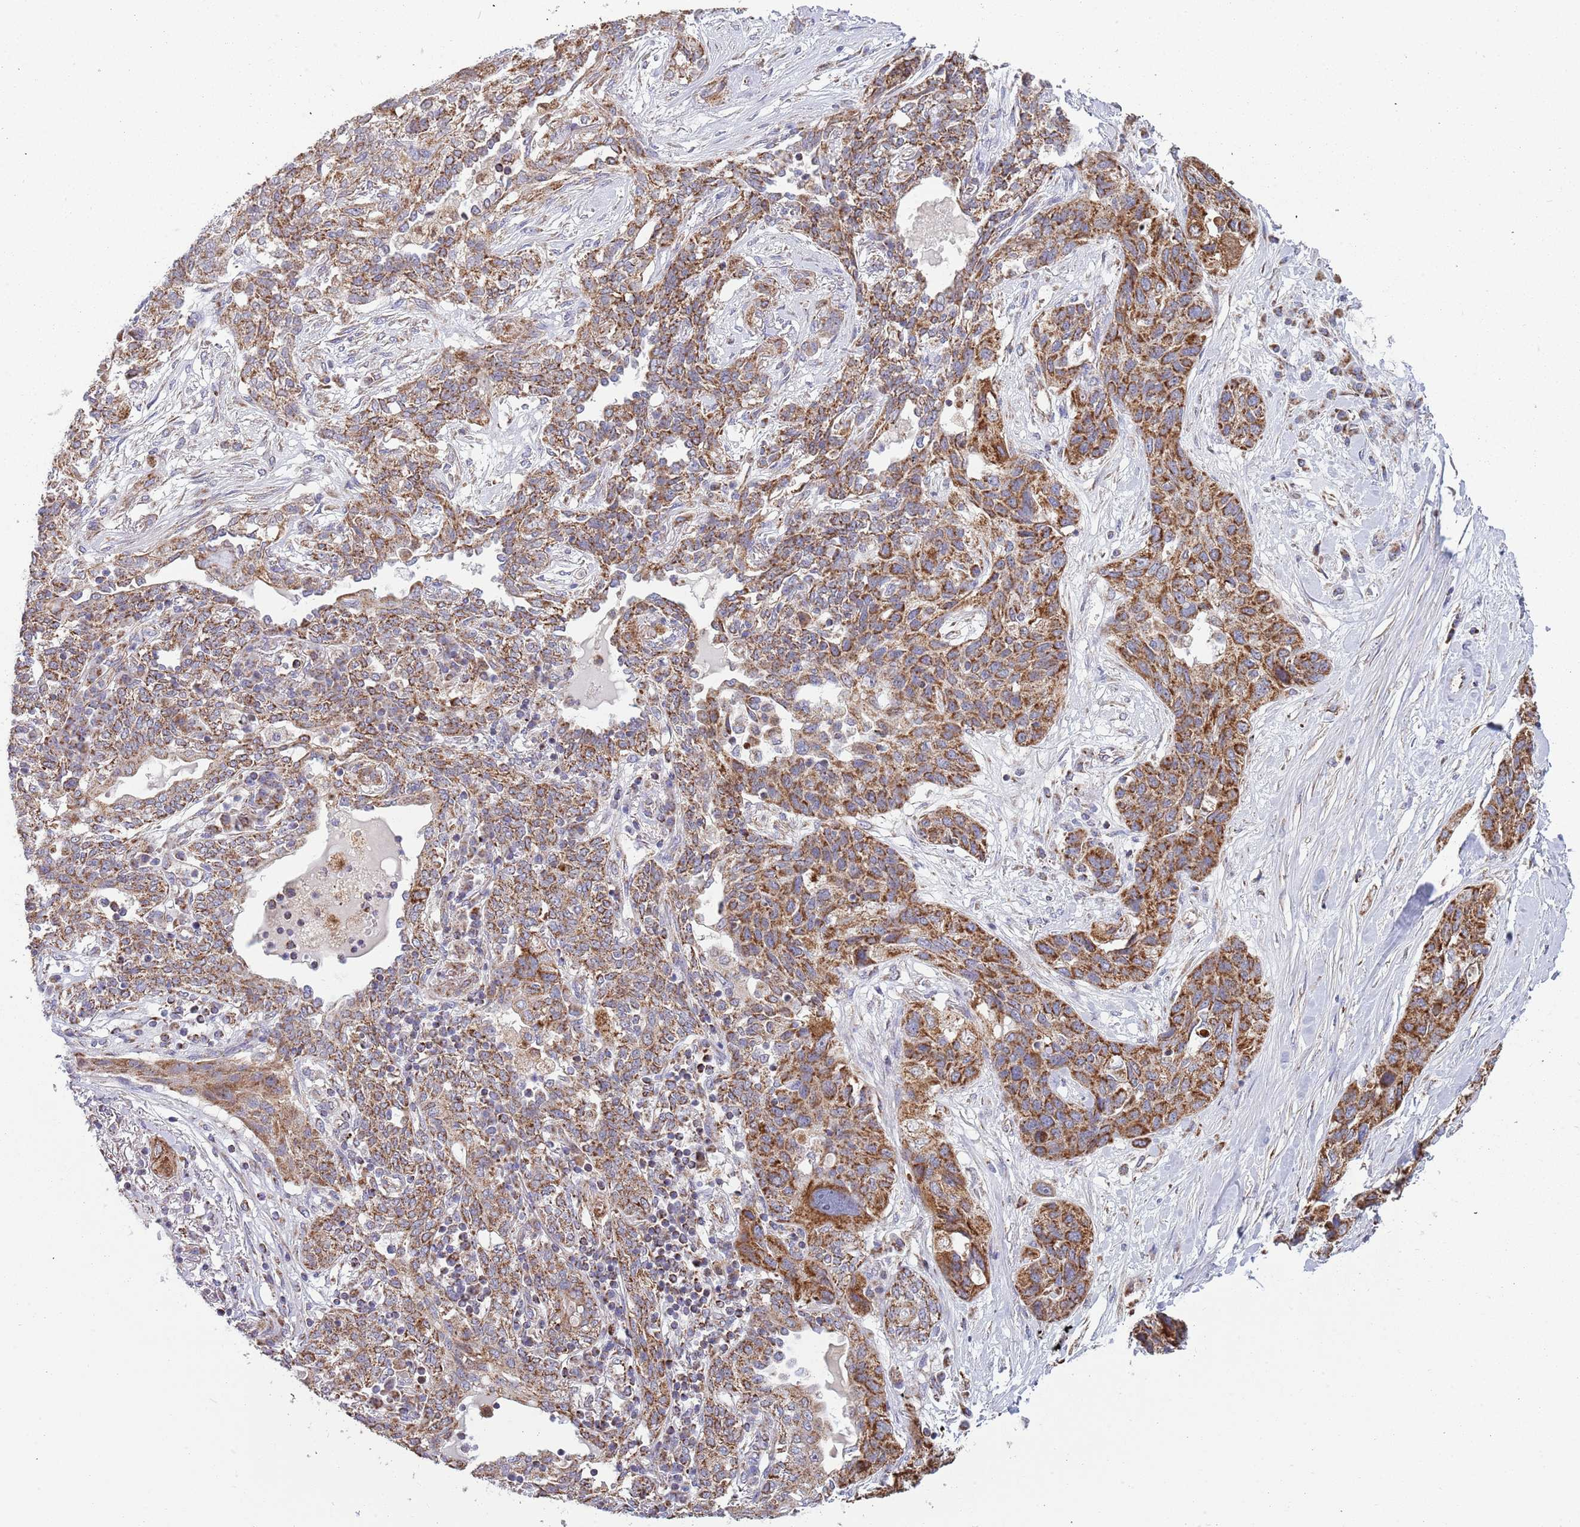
{"staining": {"intensity": "strong", "quantity": ">75%", "location": "cytoplasmic/membranous"}, "tissue": "lung cancer", "cell_type": "Tumor cells", "image_type": "cancer", "snomed": [{"axis": "morphology", "description": "Squamous cell carcinoma, NOS"}, {"axis": "topography", "description": "Lung"}], "caption": "Squamous cell carcinoma (lung) tissue reveals strong cytoplasmic/membranous positivity in approximately >75% of tumor cells (DAB IHC, brown staining for protein, blue staining for nuclei).", "gene": "VPS16", "patient": {"sex": "female", "age": 70}}